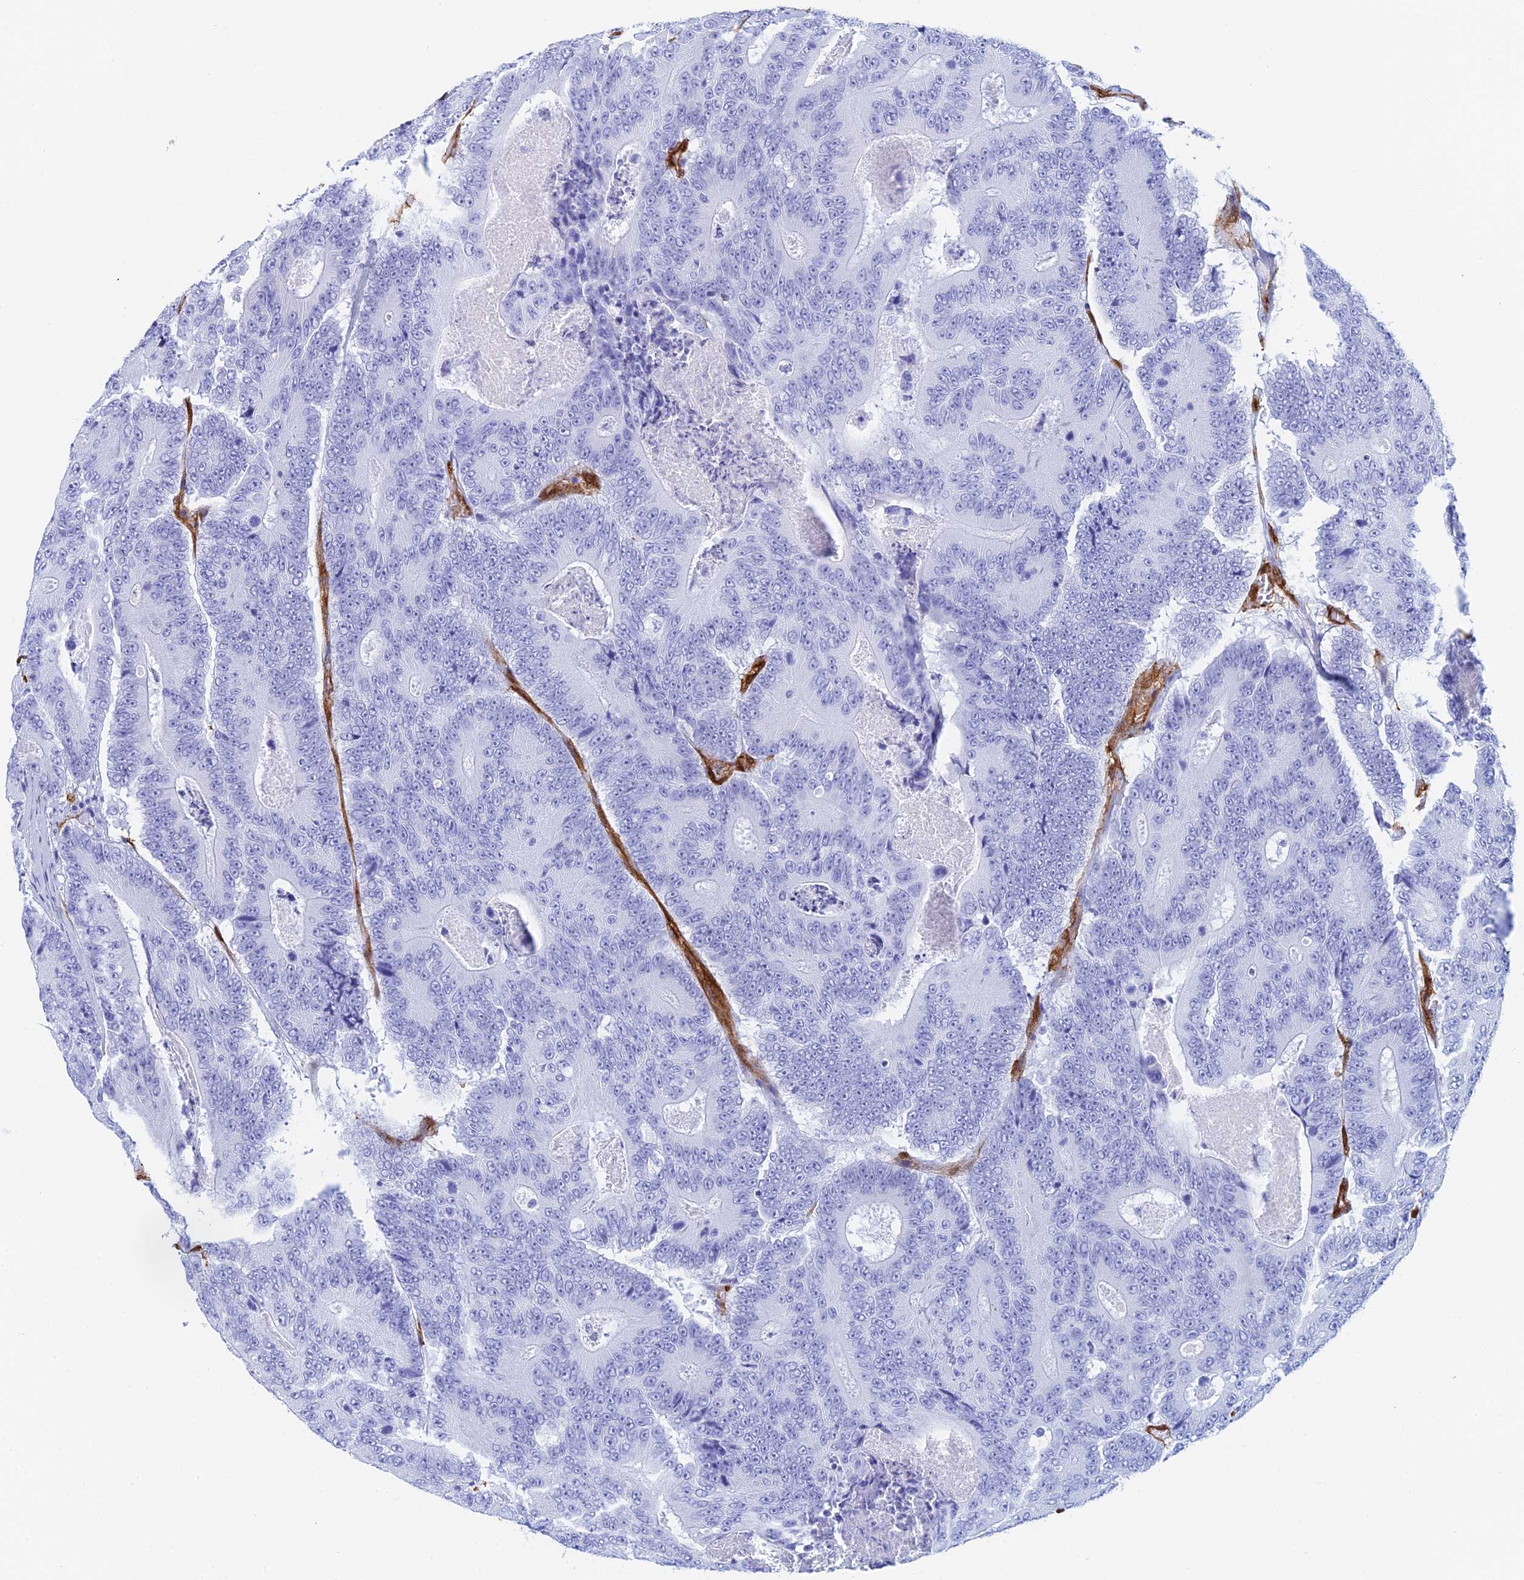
{"staining": {"intensity": "negative", "quantity": "none", "location": "none"}, "tissue": "colorectal cancer", "cell_type": "Tumor cells", "image_type": "cancer", "snomed": [{"axis": "morphology", "description": "Adenocarcinoma, NOS"}, {"axis": "topography", "description": "Colon"}], "caption": "Immunohistochemistry (IHC) histopathology image of neoplastic tissue: human colorectal cancer (adenocarcinoma) stained with DAB (3,3'-diaminobenzidine) demonstrates no significant protein staining in tumor cells.", "gene": "CRIP2", "patient": {"sex": "male", "age": 83}}